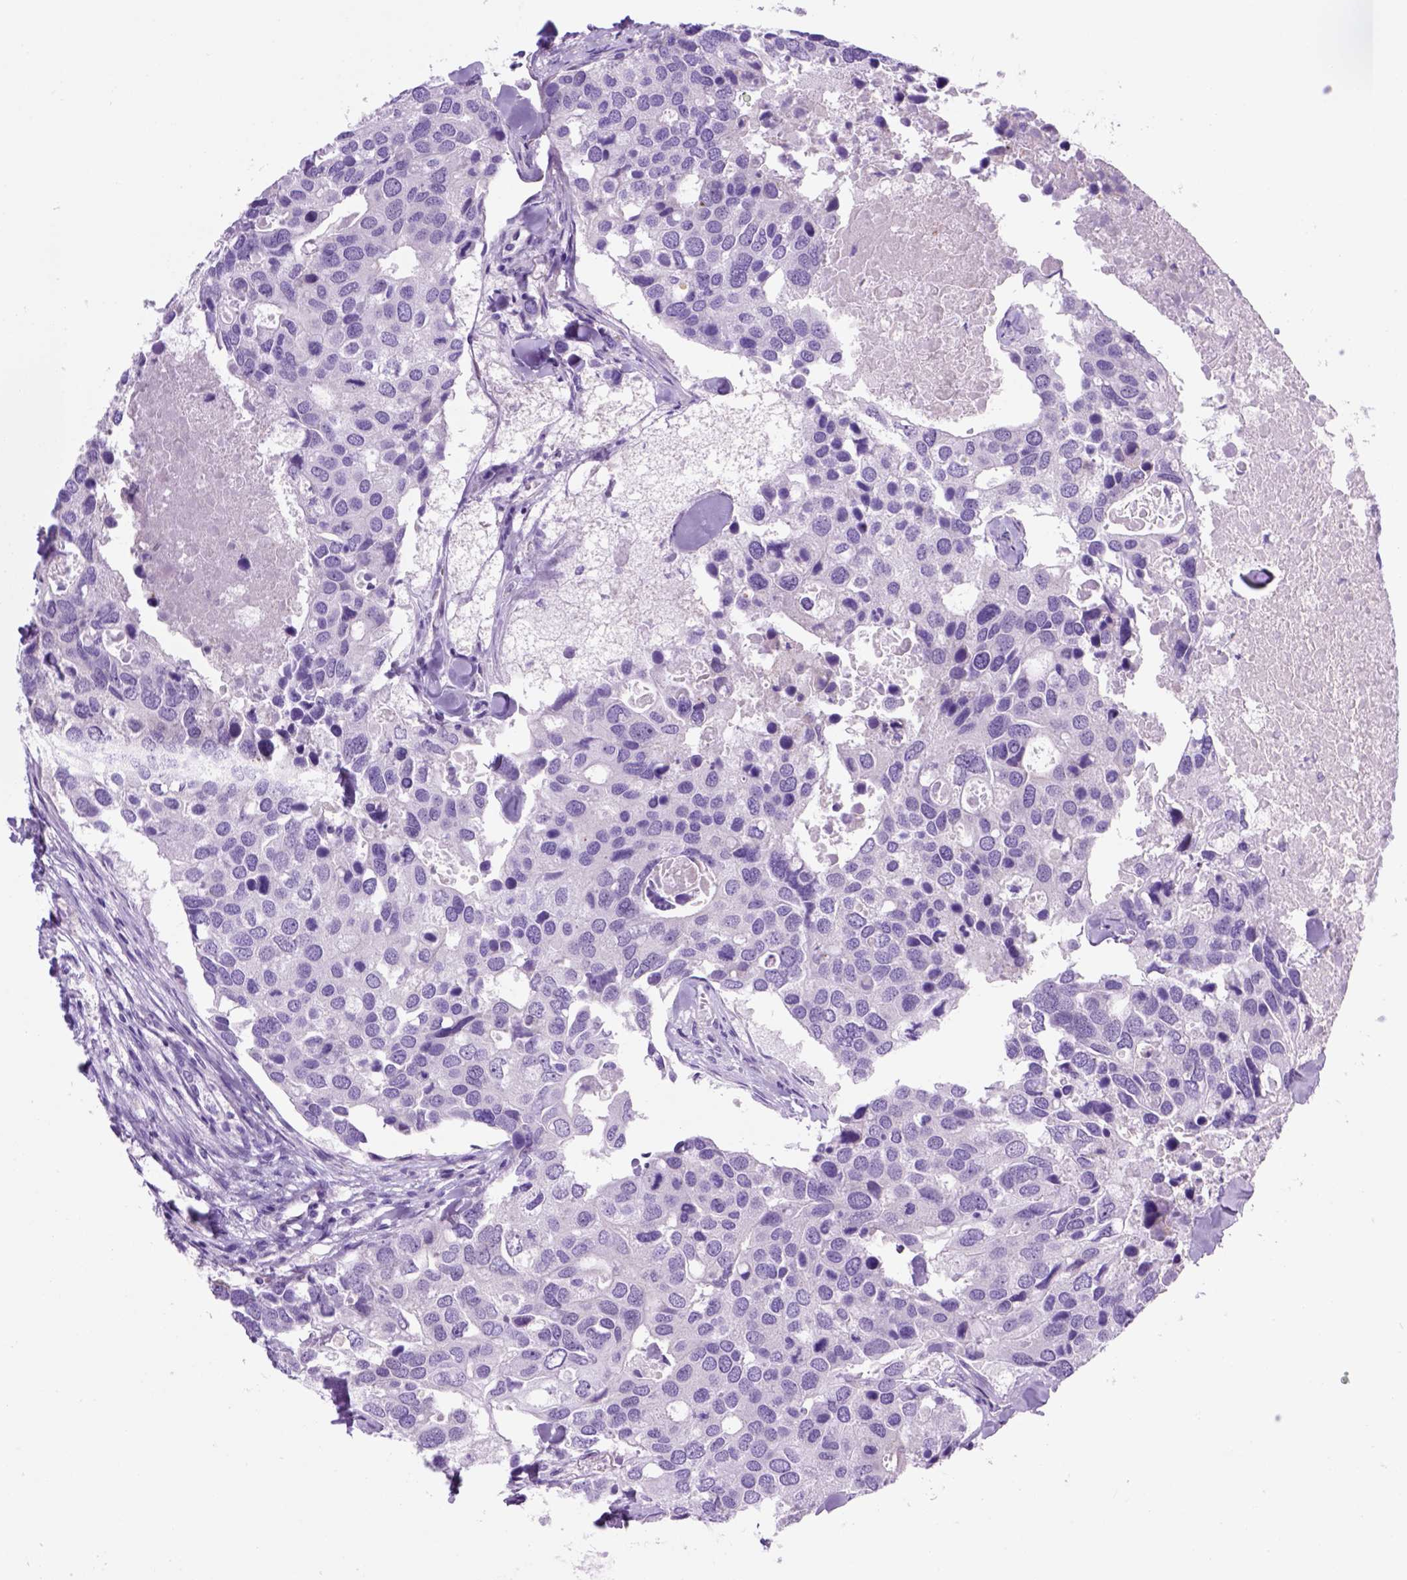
{"staining": {"intensity": "negative", "quantity": "none", "location": "none"}, "tissue": "breast cancer", "cell_type": "Tumor cells", "image_type": "cancer", "snomed": [{"axis": "morphology", "description": "Duct carcinoma"}, {"axis": "topography", "description": "Breast"}], "caption": "An immunohistochemistry (IHC) micrograph of breast cancer (invasive ductal carcinoma) is shown. There is no staining in tumor cells of breast cancer (invasive ductal carcinoma).", "gene": "HHIPL2", "patient": {"sex": "female", "age": 83}}